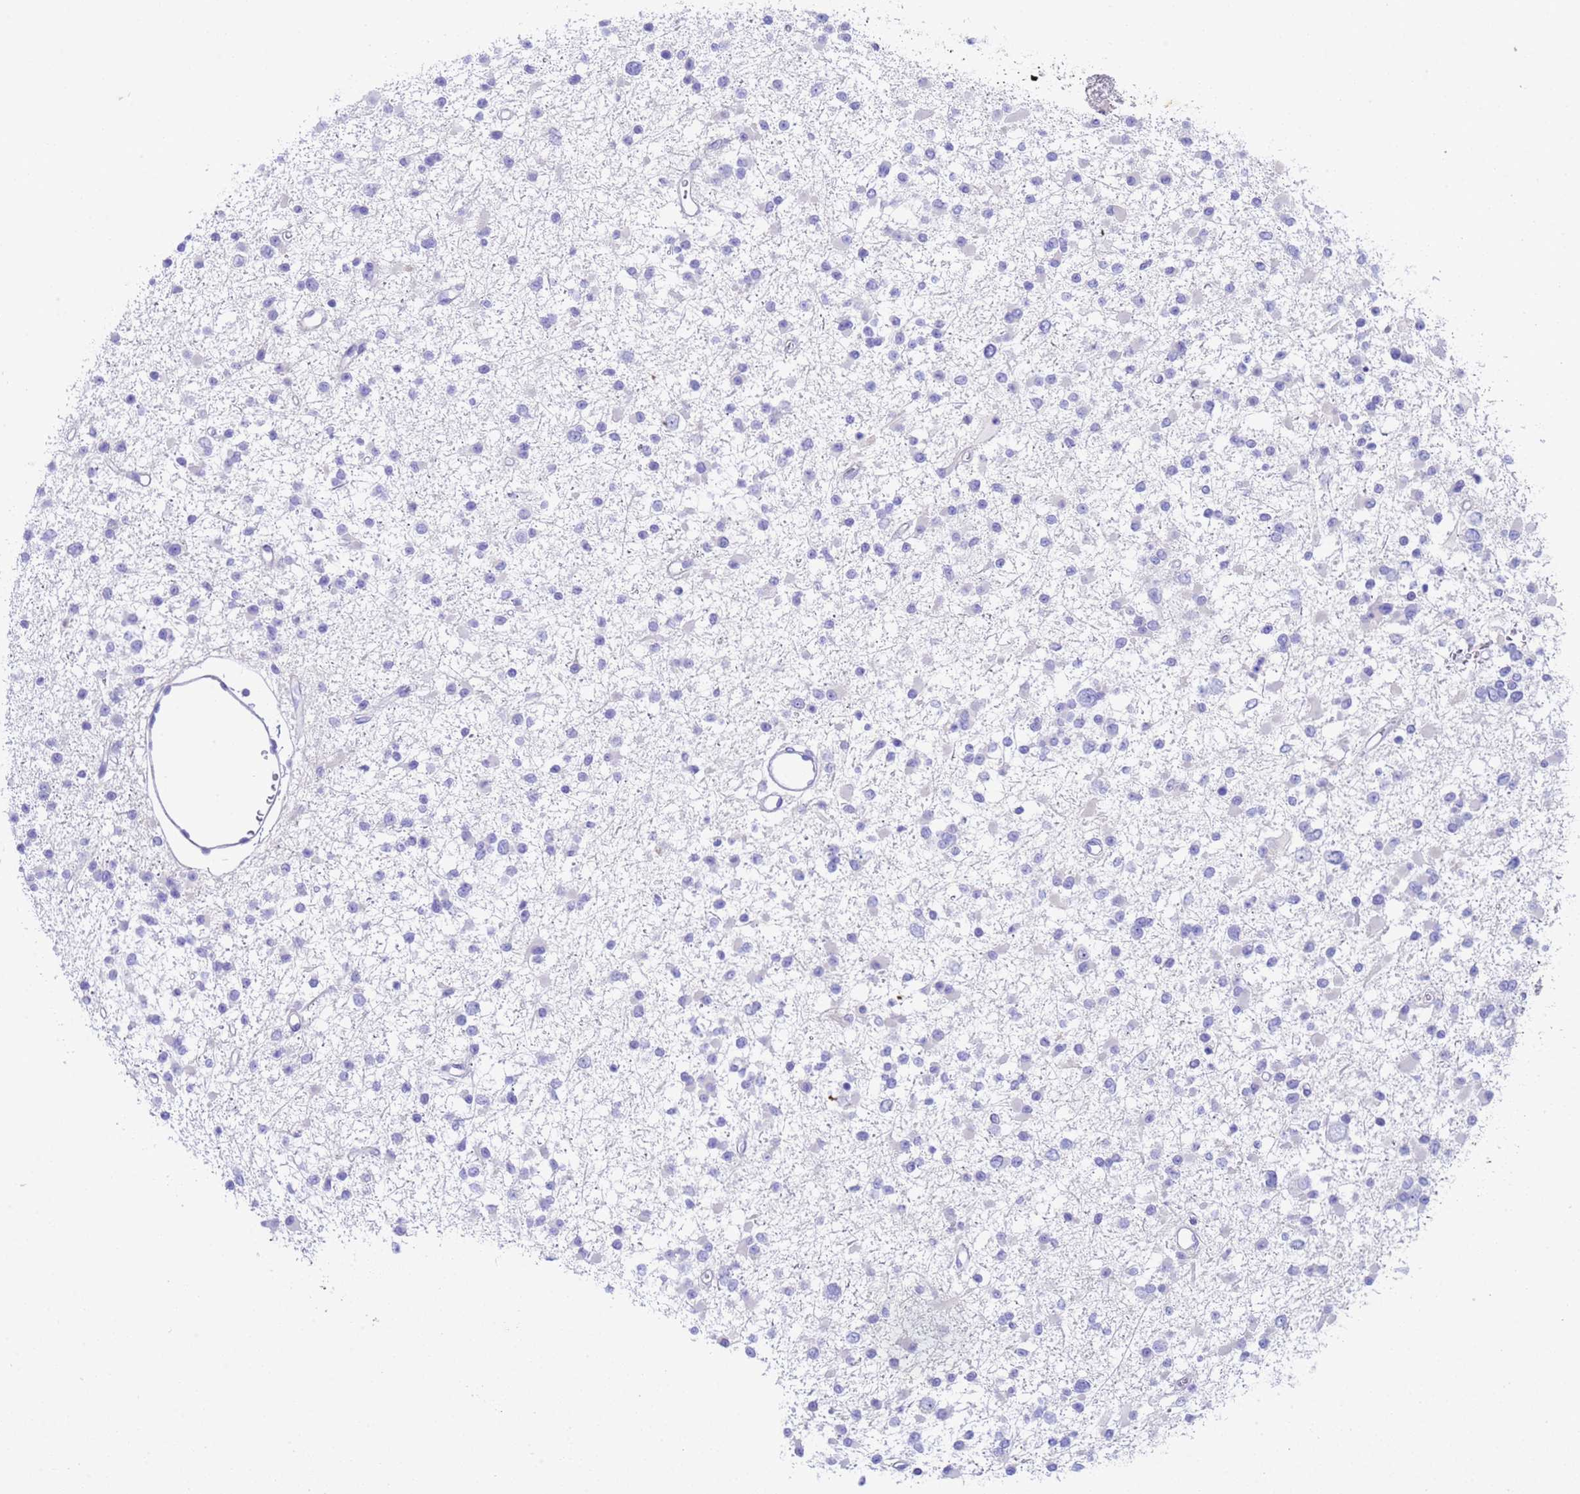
{"staining": {"intensity": "negative", "quantity": "none", "location": "none"}, "tissue": "glioma", "cell_type": "Tumor cells", "image_type": "cancer", "snomed": [{"axis": "morphology", "description": "Glioma, malignant, Low grade"}, {"axis": "topography", "description": "Brain"}], "caption": "Immunohistochemistry (IHC) of human glioma displays no expression in tumor cells.", "gene": "USP38", "patient": {"sex": "female", "age": 22}}